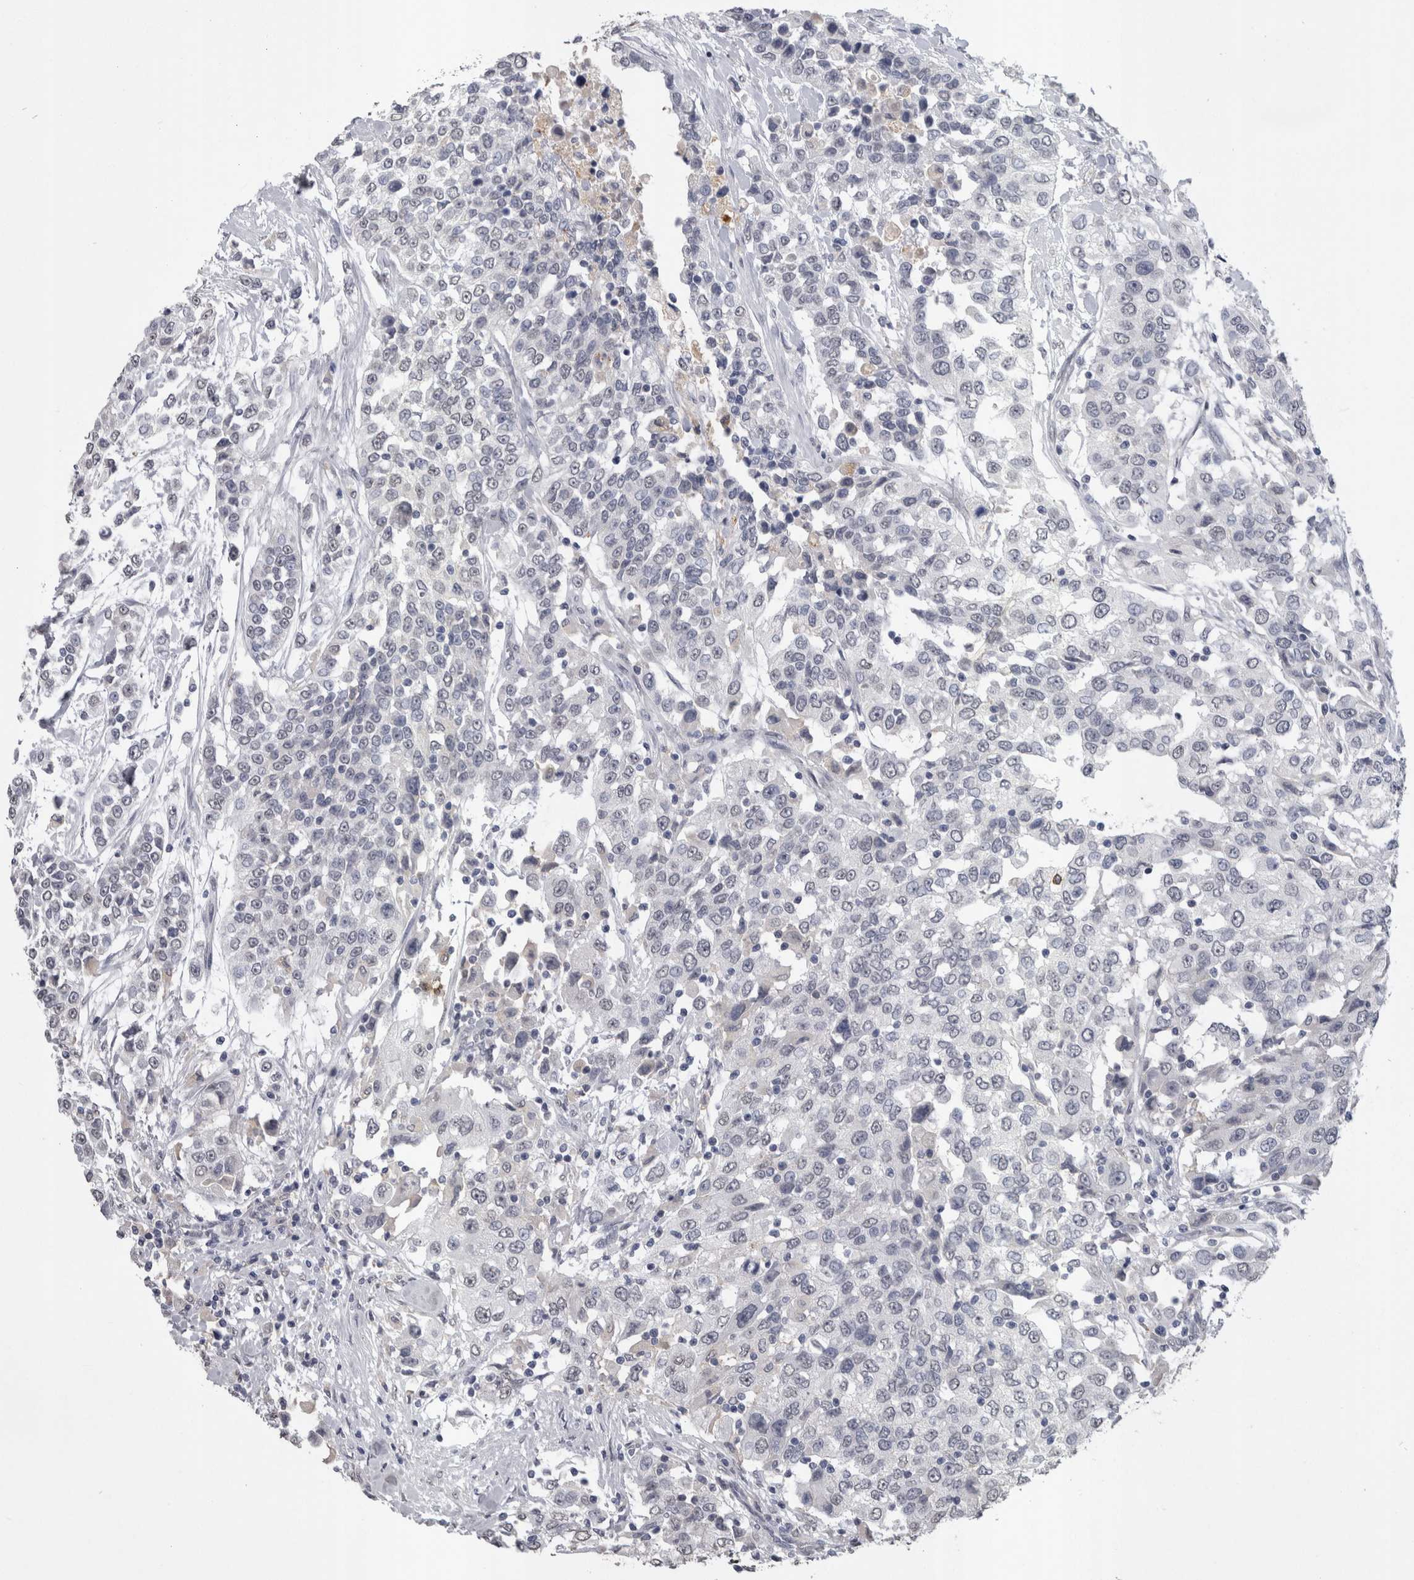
{"staining": {"intensity": "negative", "quantity": "none", "location": "none"}, "tissue": "urothelial cancer", "cell_type": "Tumor cells", "image_type": "cancer", "snomed": [{"axis": "morphology", "description": "Urothelial carcinoma, High grade"}, {"axis": "topography", "description": "Urinary bladder"}], "caption": "Immunohistochemical staining of human urothelial cancer reveals no significant expression in tumor cells. (Immunohistochemistry (ihc), brightfield microscopy, high magnification).", "gene": "PAX5", "patient": {"sex": "female", "age": 80}}